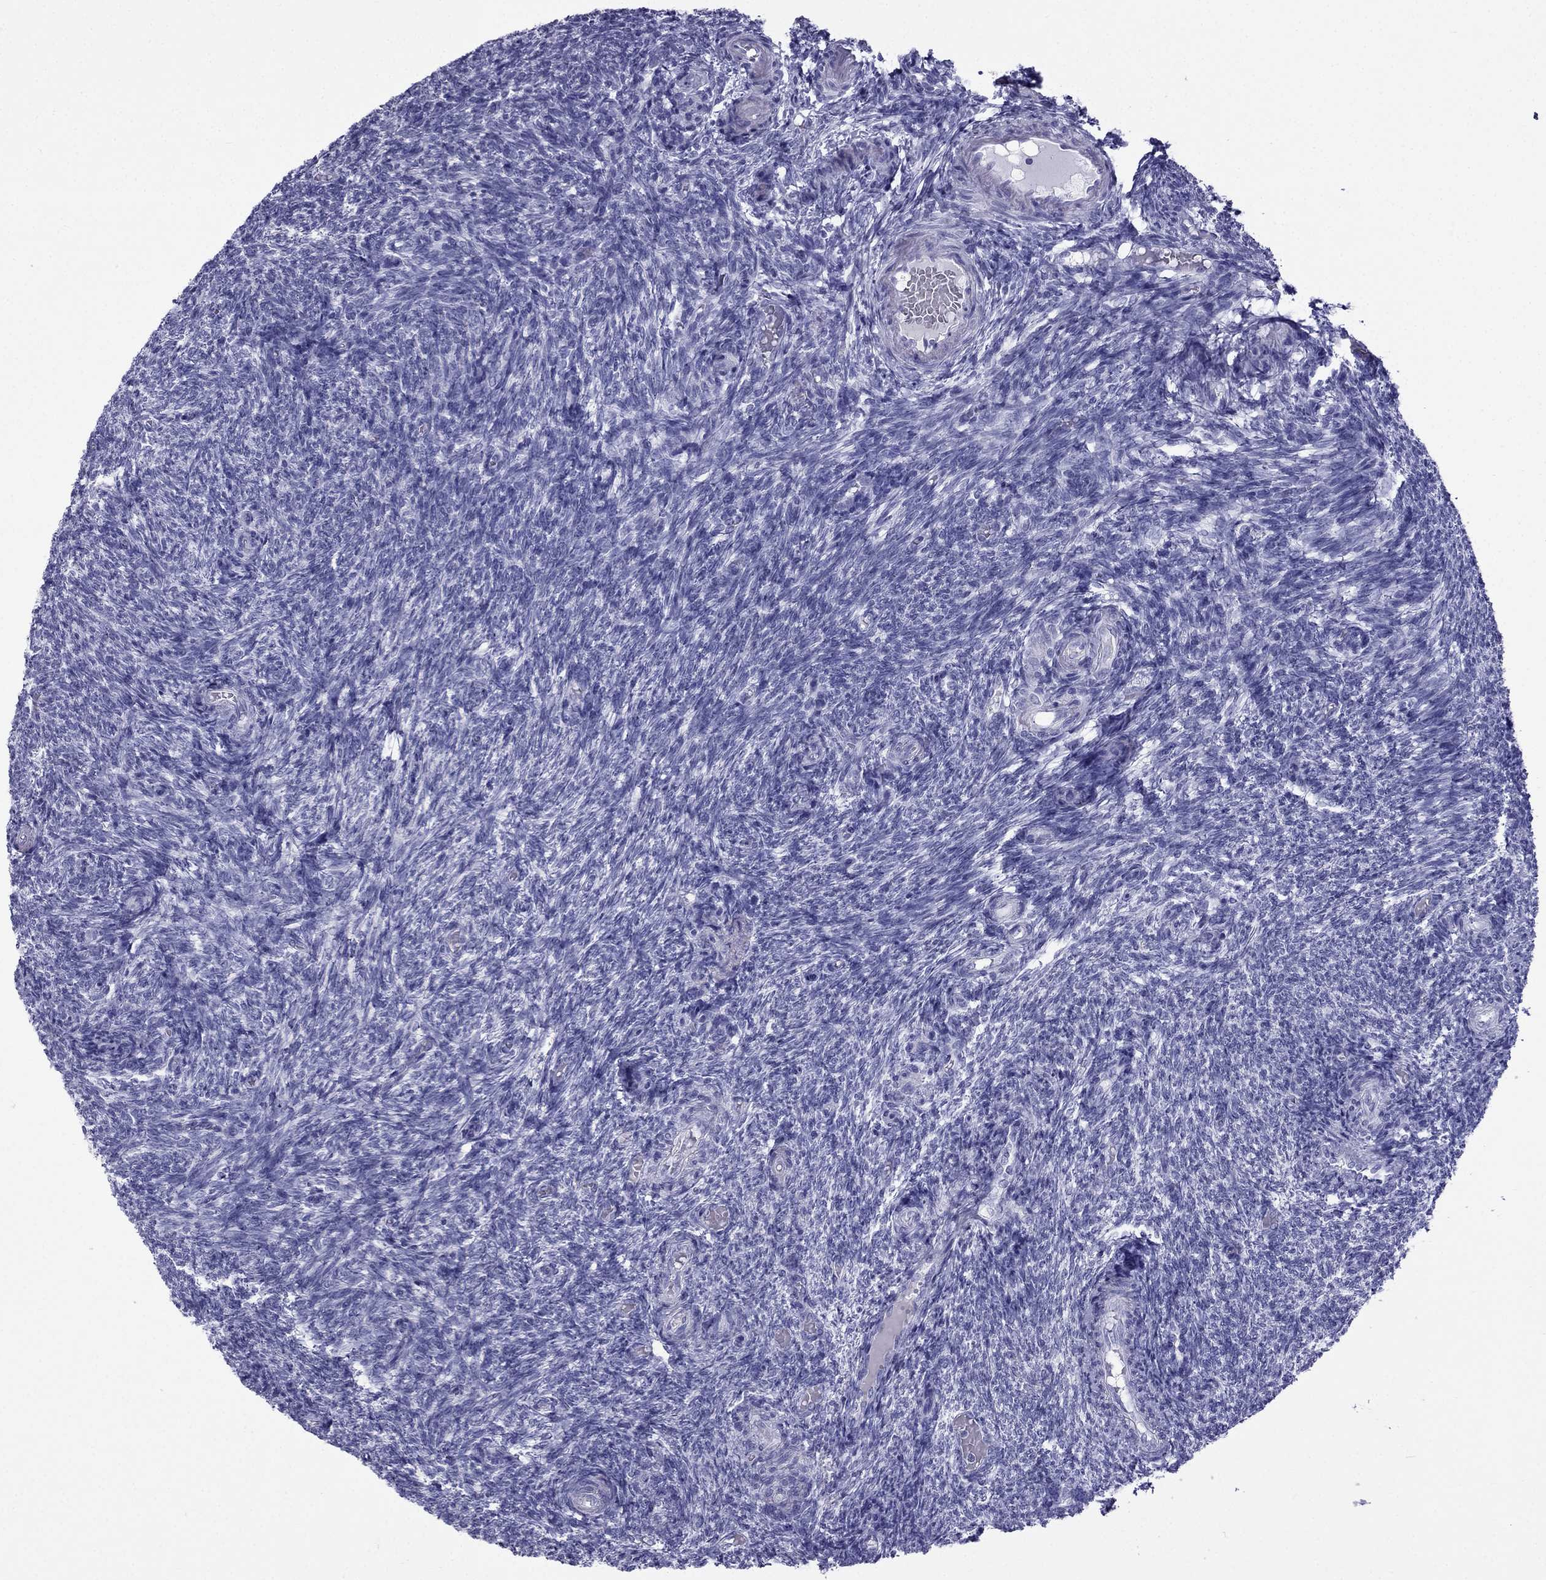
{"staining": {"intensity": "negative", "quantity": "none", "location": "none"}, "tissue": "ovary", "cell_type": "Follicle cells", "image_type": "normal", "snomed": [{"axis": "morphology", "description": "Normal tissue, NOS"}, {"axis": "topography", "description": "Ovary"}], "caption": "DAB (3,3'-diaminobenzidine) immunohistochemical staining of unremarkable human ovary reveals no significant expression in follicle cells. (Stains: DAB immunohistochemistry (IHC) with hematoxylin counter stain, Microscopy: brightfield microscopy at high magnification).", "gene": "TFF3", "patient": {"sex": "female", "age": 39}}